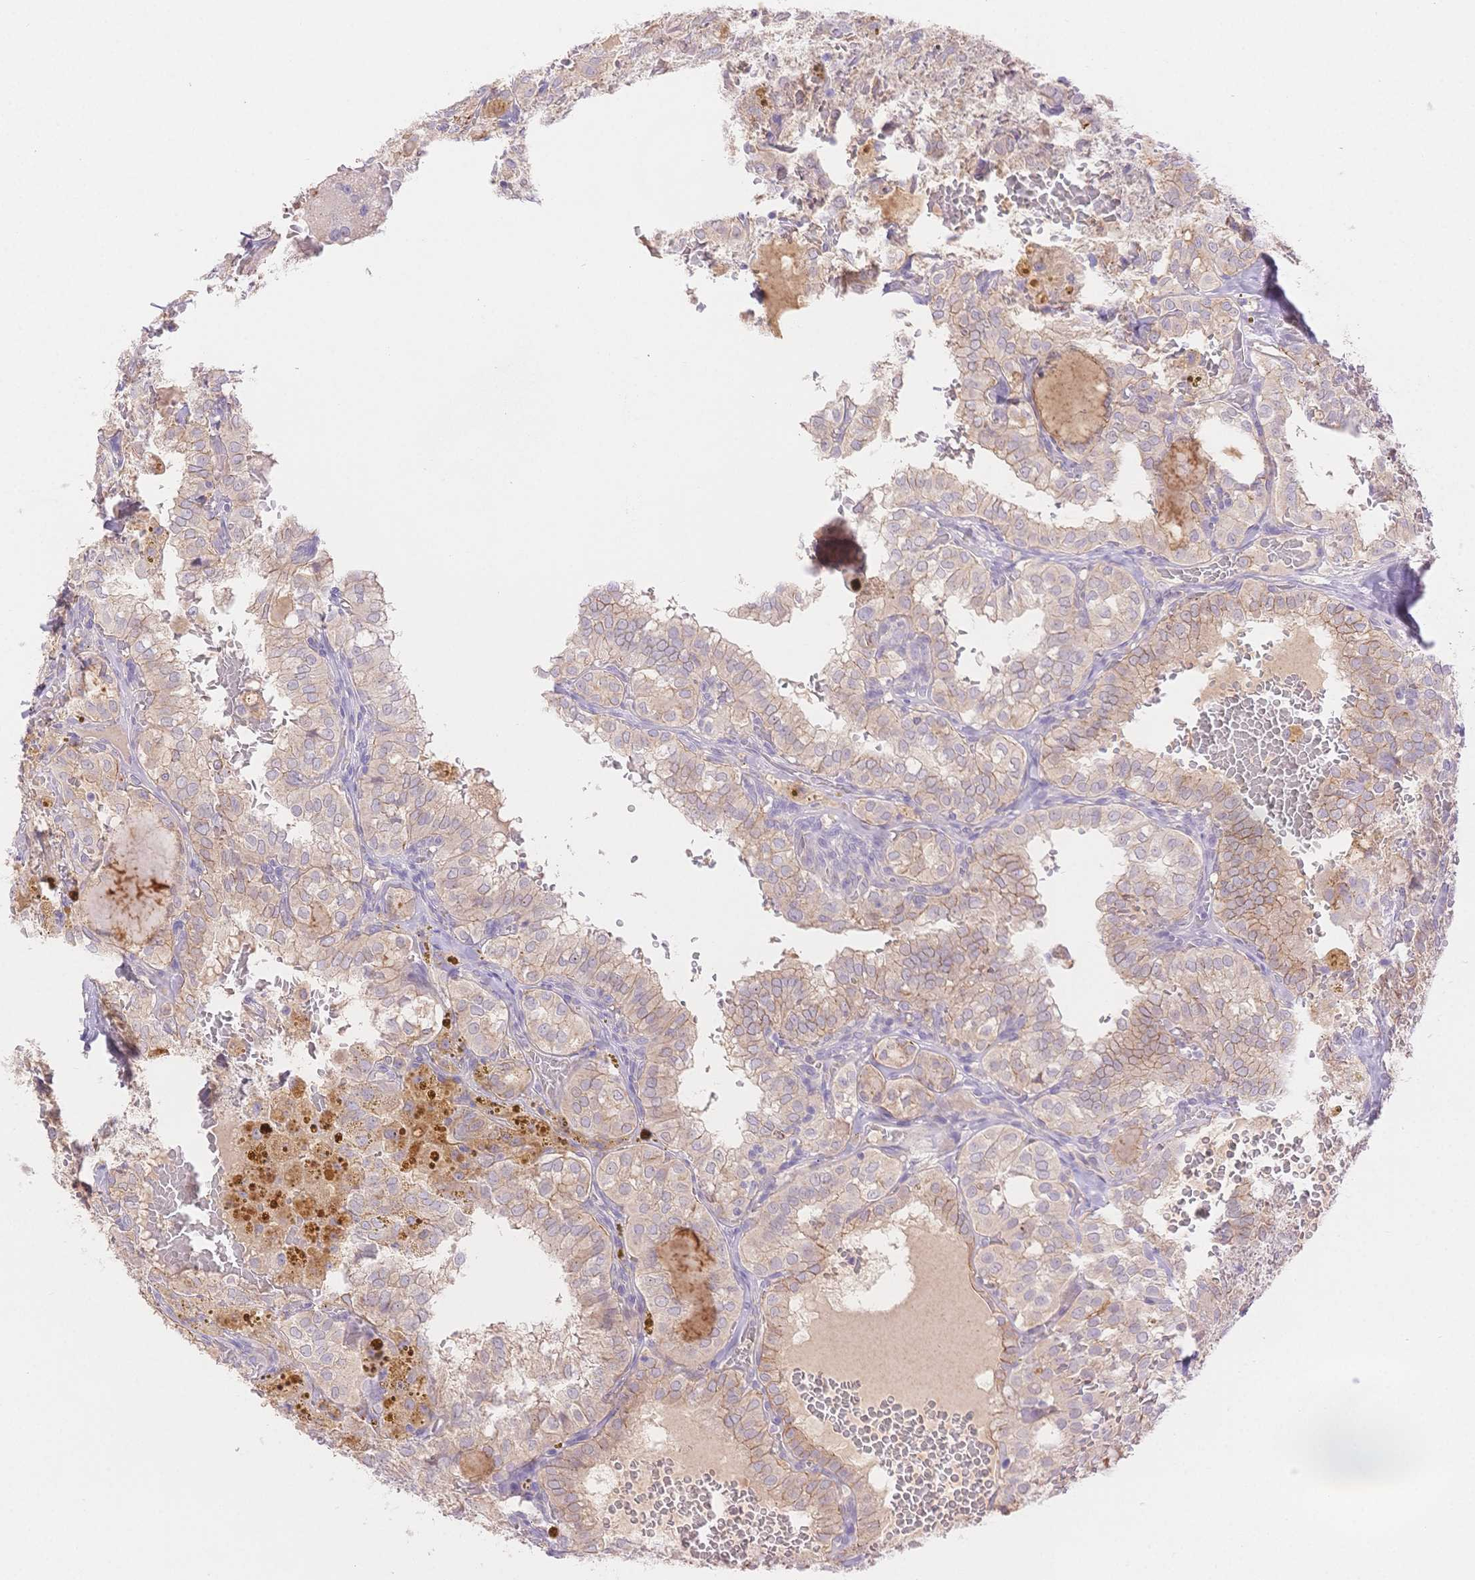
{"staining": {"intensity": "negative", "quantity": "none", "location": "none"}, "tissue": "thyroid cancer", "cell_type": "Tumor cells", "image_type": "cancer", "snomed": [{"axis": "morphology", "description": "Papillary adenocarcinoma, NOS"}, {"axis": "topography", "description": "Thyroid gland"}], "caption": "Immunohistochemistry (IHC) photomicrograph of neoplastic tissue: human thyroid cancer stained with DAB (3,3'-diaminobenzidine) displays no significant protein expression in tumor cells.", "gene": "WDR54", "patient": {"sex": "male", "age": 20}}